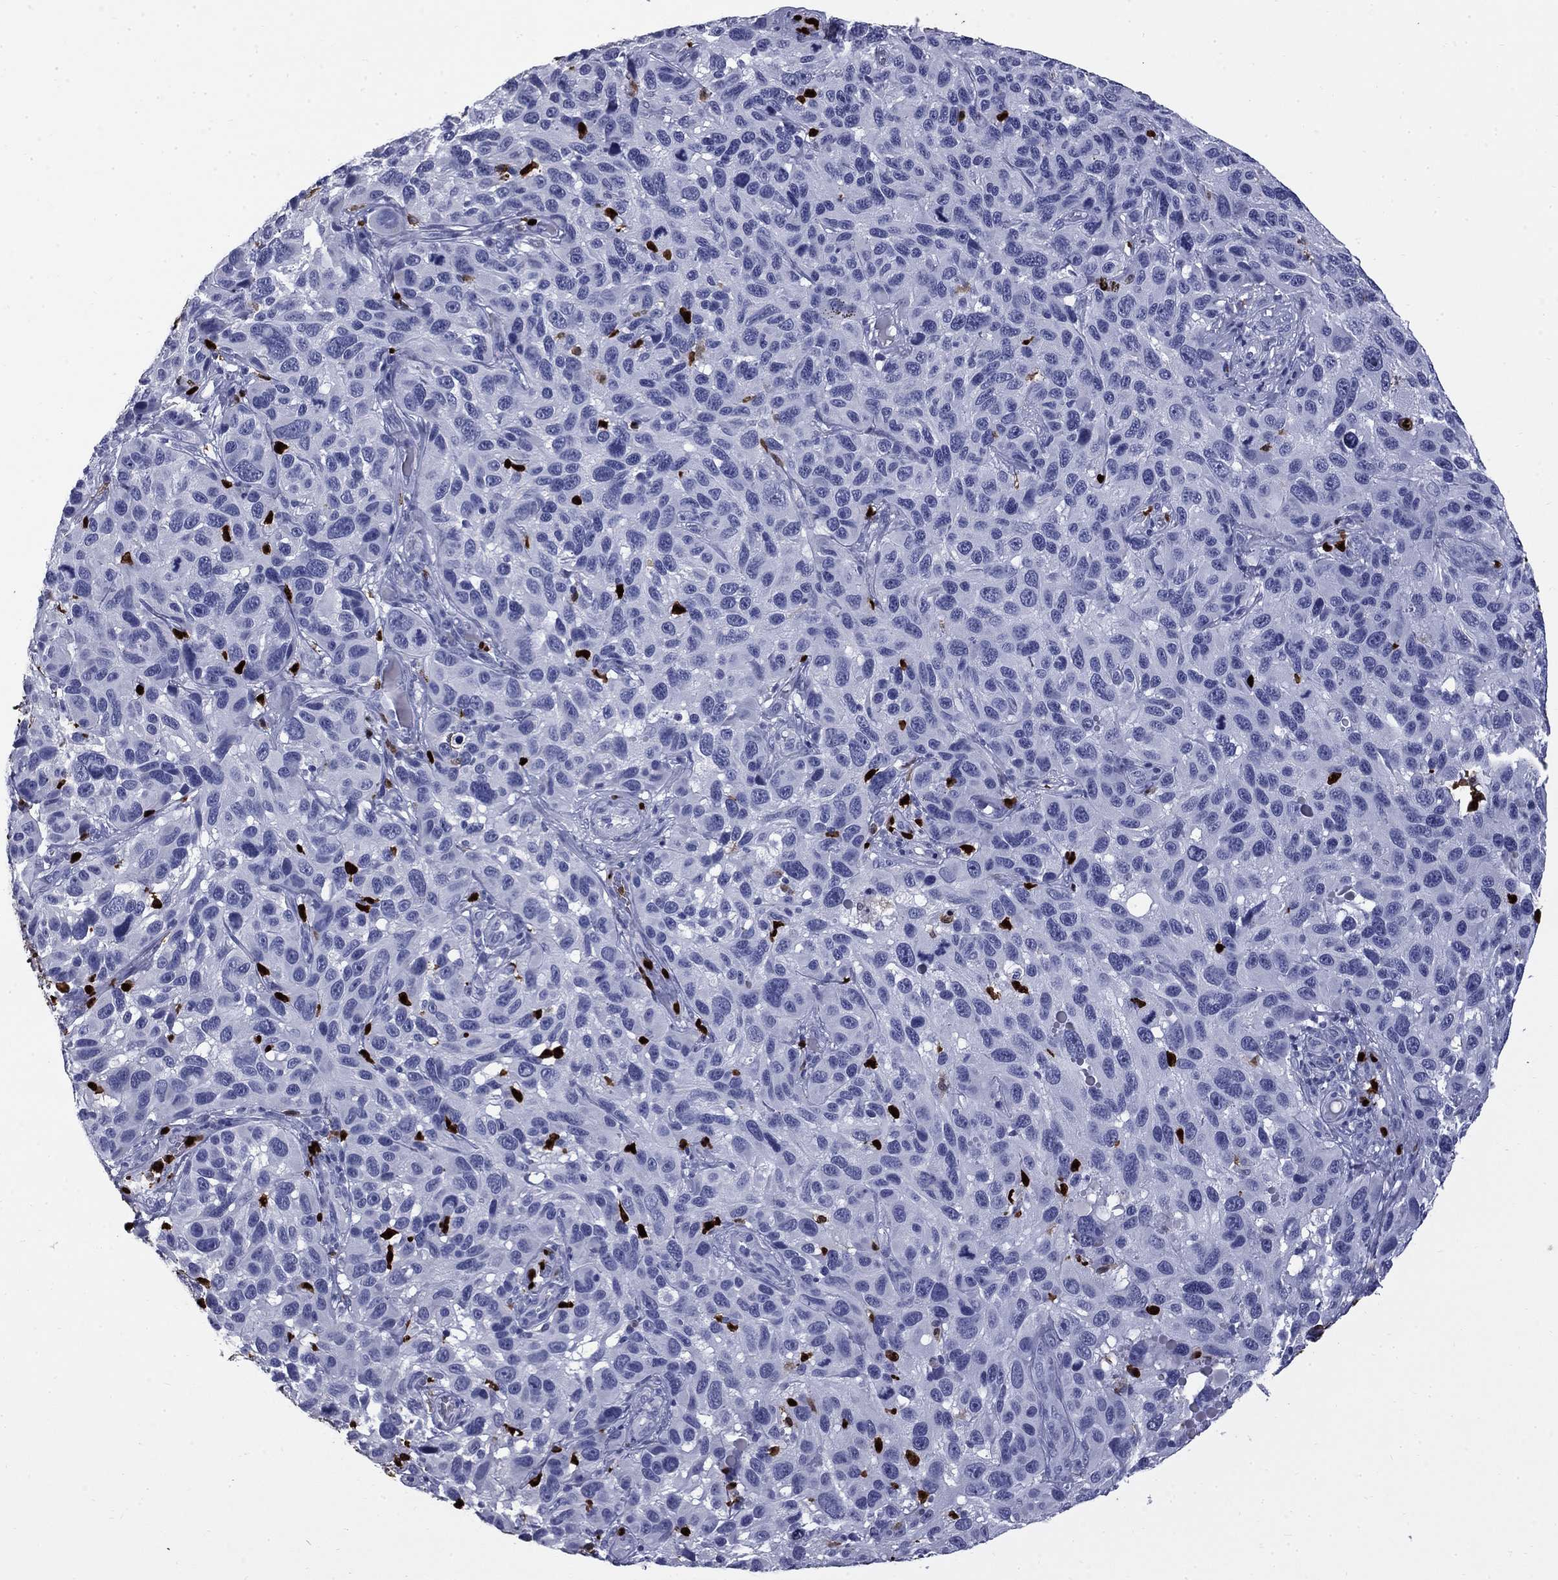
{"staining": {"intensity": "negative", "quantity": "none", "location": "none"}, "tissue": "melanoma", "cell_type": "Tumor cells", "image_type": "cancer", "snomed": [{"axis": "morphology", "description": "Malignant melanoma, NOS"}, {"axis": "topography", "description": "Skin"}], "caption": "The immunohistochemistry (IHC) photomicrograph has no significant staining in tumor cells of melanoma tissue. (Stains: DAB IHC with hematoxylin counter stain, Microscopy: brightfield microscopy at high magnification).", "gene": "TRIM29", "patient": {"sex": "male", "age": 53}}